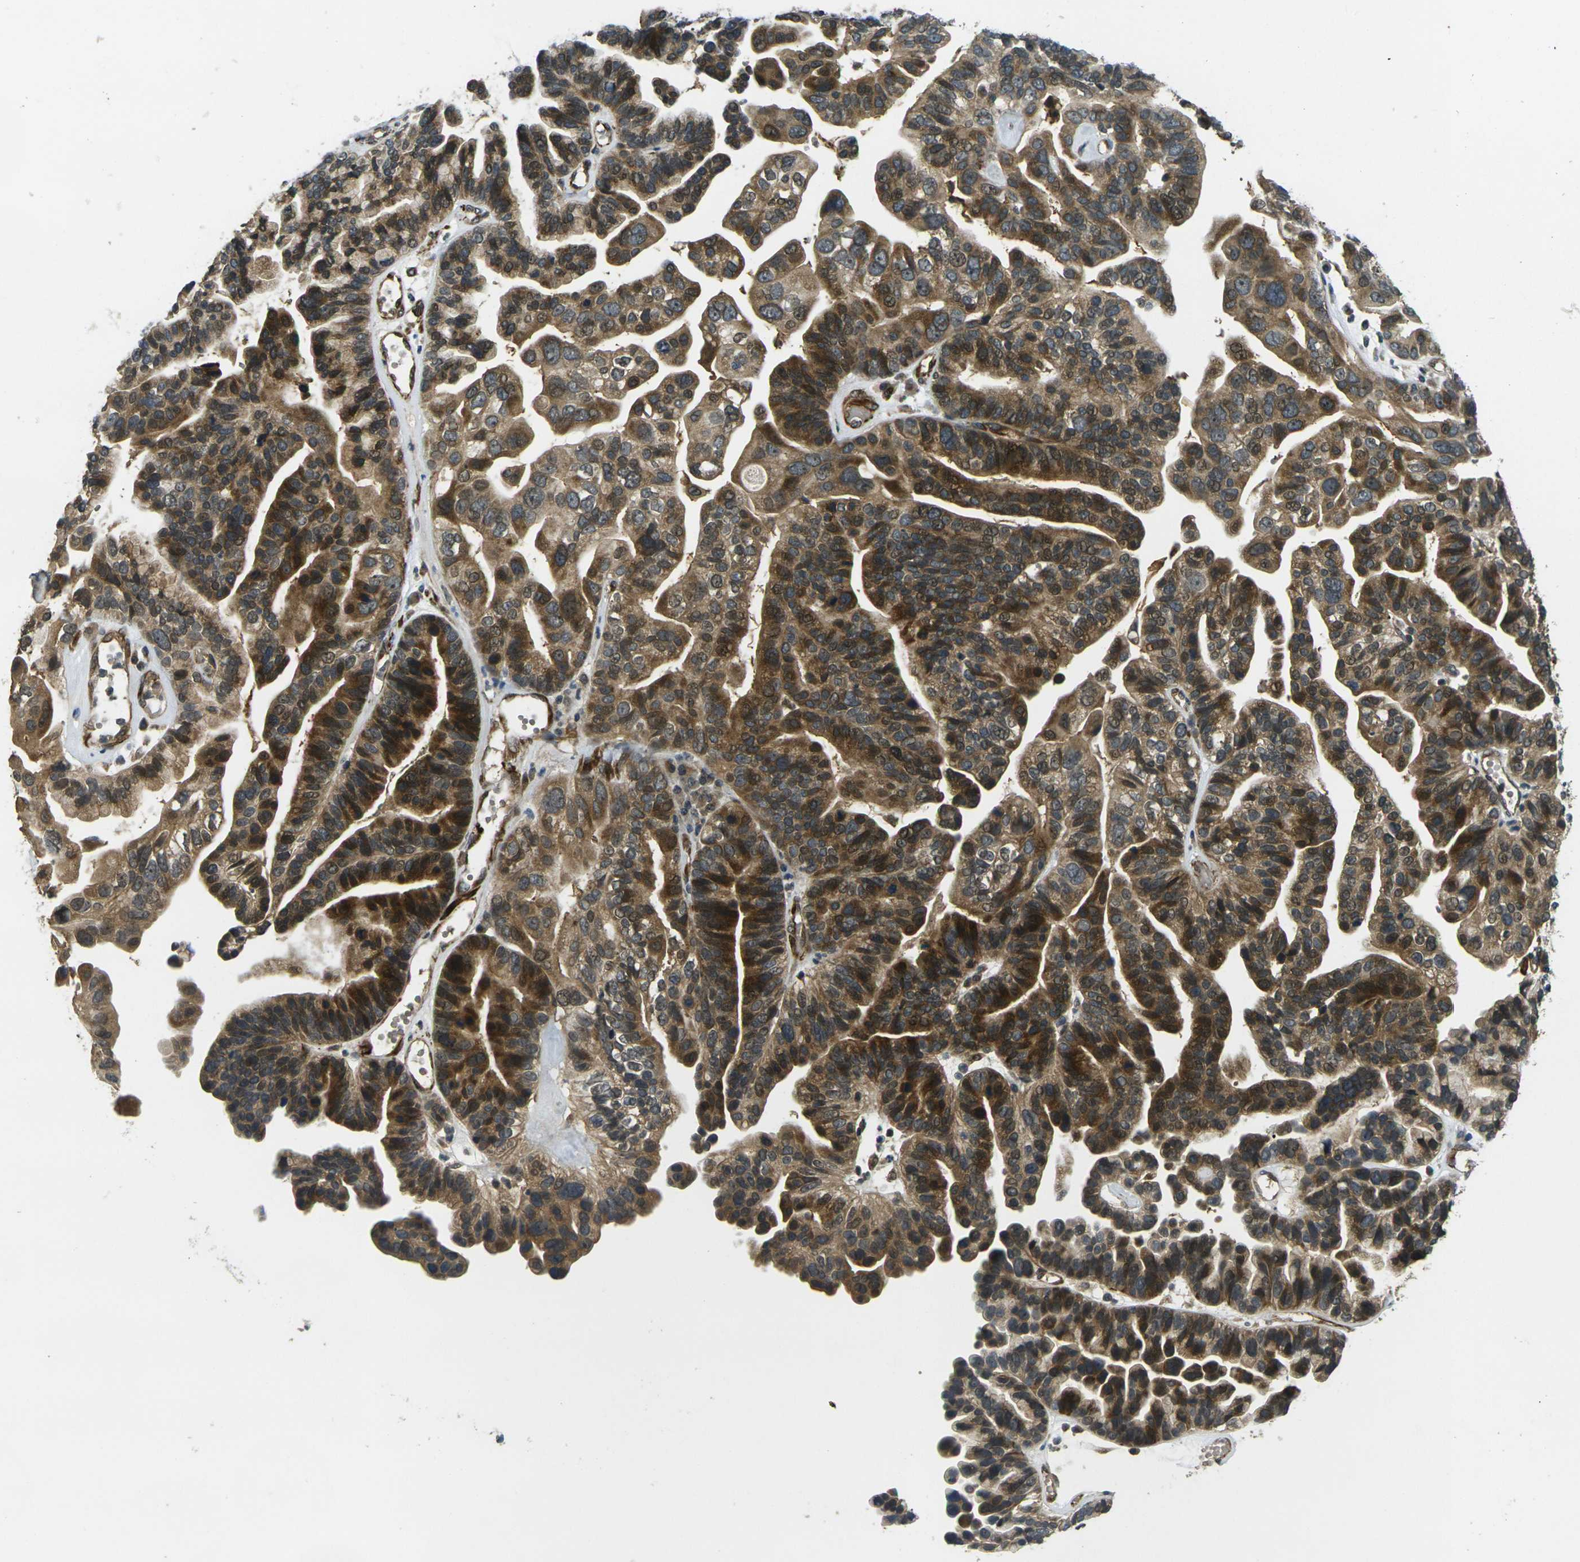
{"staining": {"intensity": "moderate", "quantity": ">75%", "location": "cytoplasmic/membranous"}, "tissue": "ovarian cancer", "cell_type": "Tumor cells", "image_type": "cancer", "snomed": [{"axis": "morphology", "description": "Cystadenocarcinoma, serous, NOS"}, {"axis": "topography", "description": "Ovary"}], "caption": "Immunohistochemical staining of ovarian cancer exhibits medium levels of moderate cytoplasmic/membranous protein staining in about >75% of tumor cells.", "gene": "FUT11", "patient": {"sex": "female", "age": 56}}